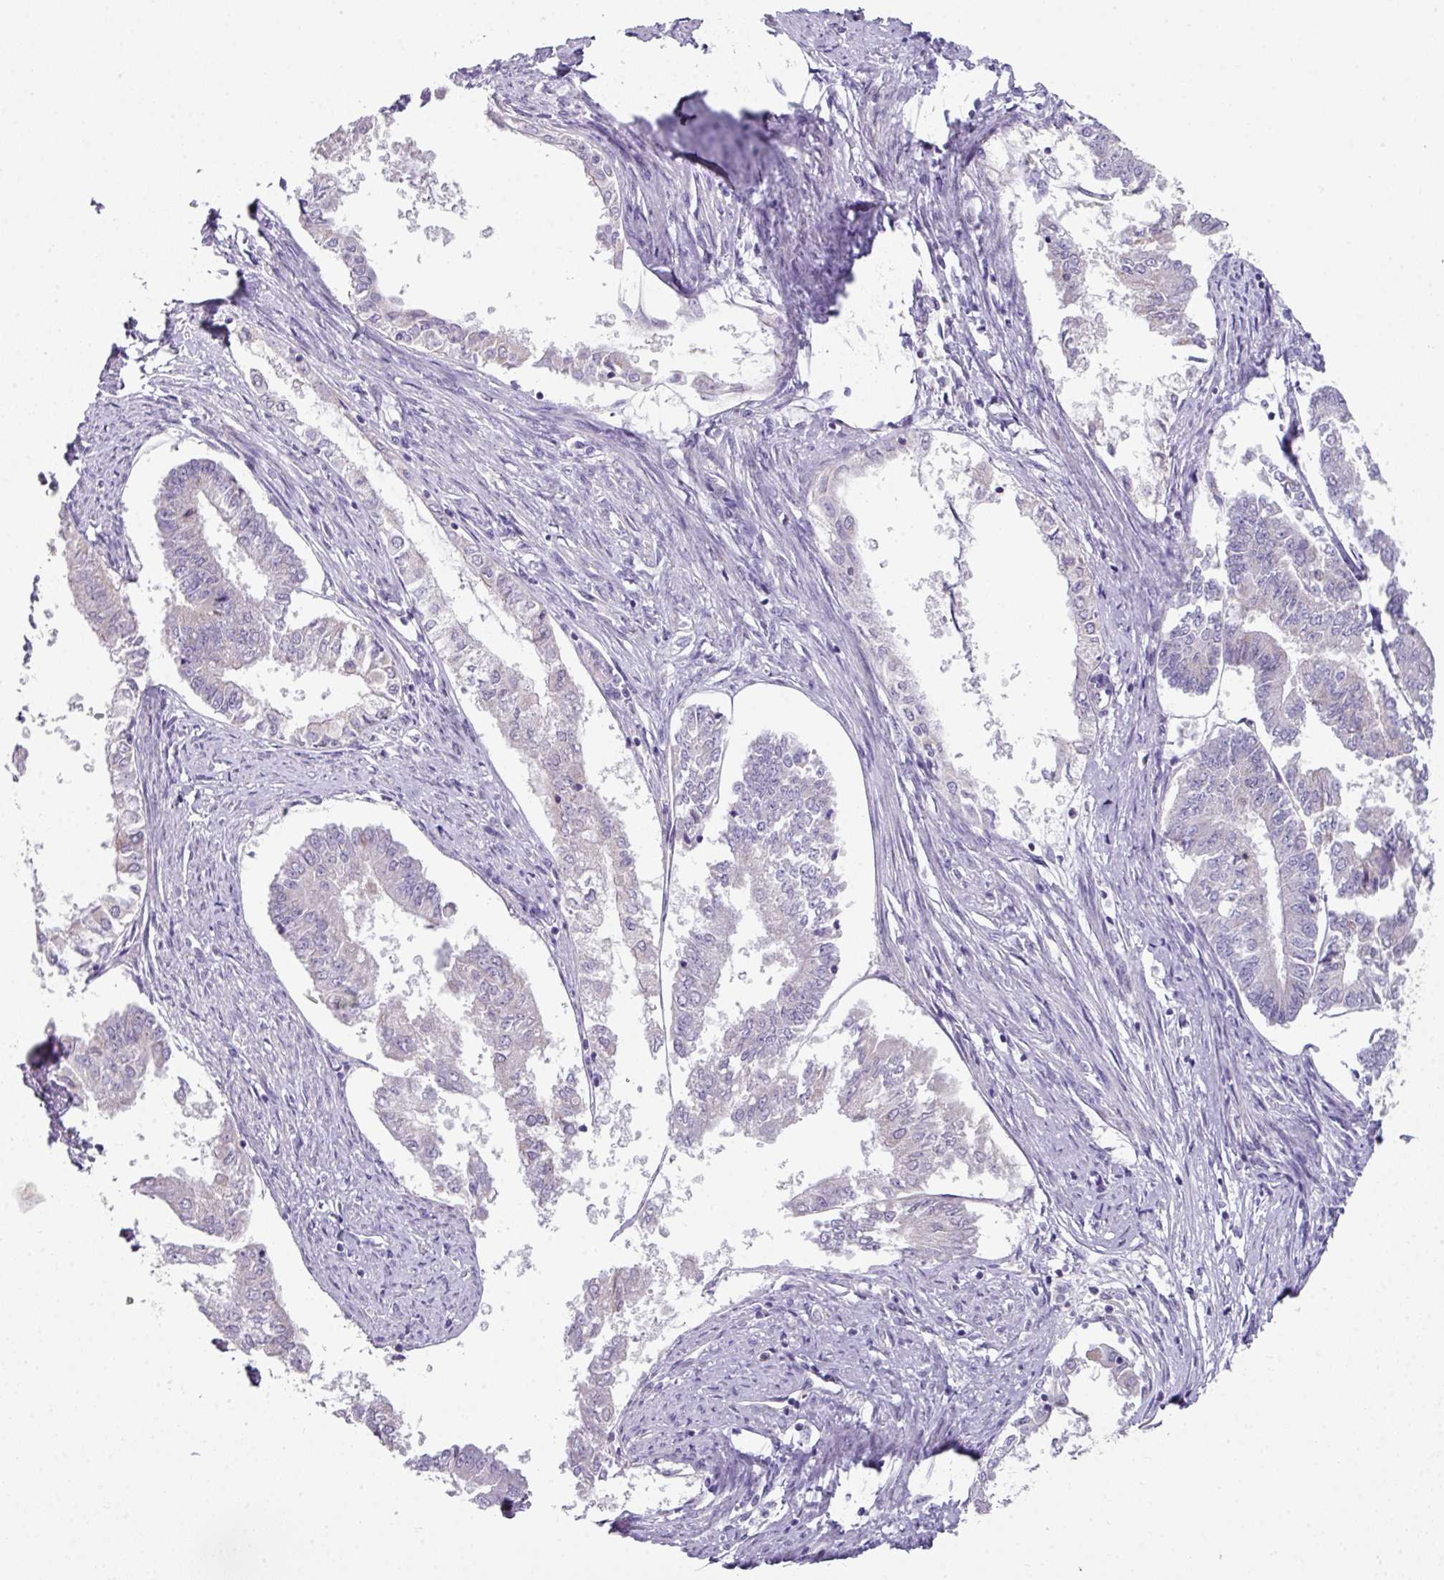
{"staining": {"intensity": "negative", "quantity": "none", "location": "none"}, "tissue": "endometrial cancer", "cell_type": "Tumor cells", "image_type": "cancer", "snomed": [{"axis": "morphology", "description": "Adenocarcinoma, NOS"}, {"axis": "topography", "description": "Endometrium"}], "caption": "Immunohistochemical staining of adenocarcinoma (endometrial) exhibits no significant expression in tumor cells. Nuclei are stained in blue.", "gene": "STAT5A", "patient": {"sex": "female", "age": 76}}